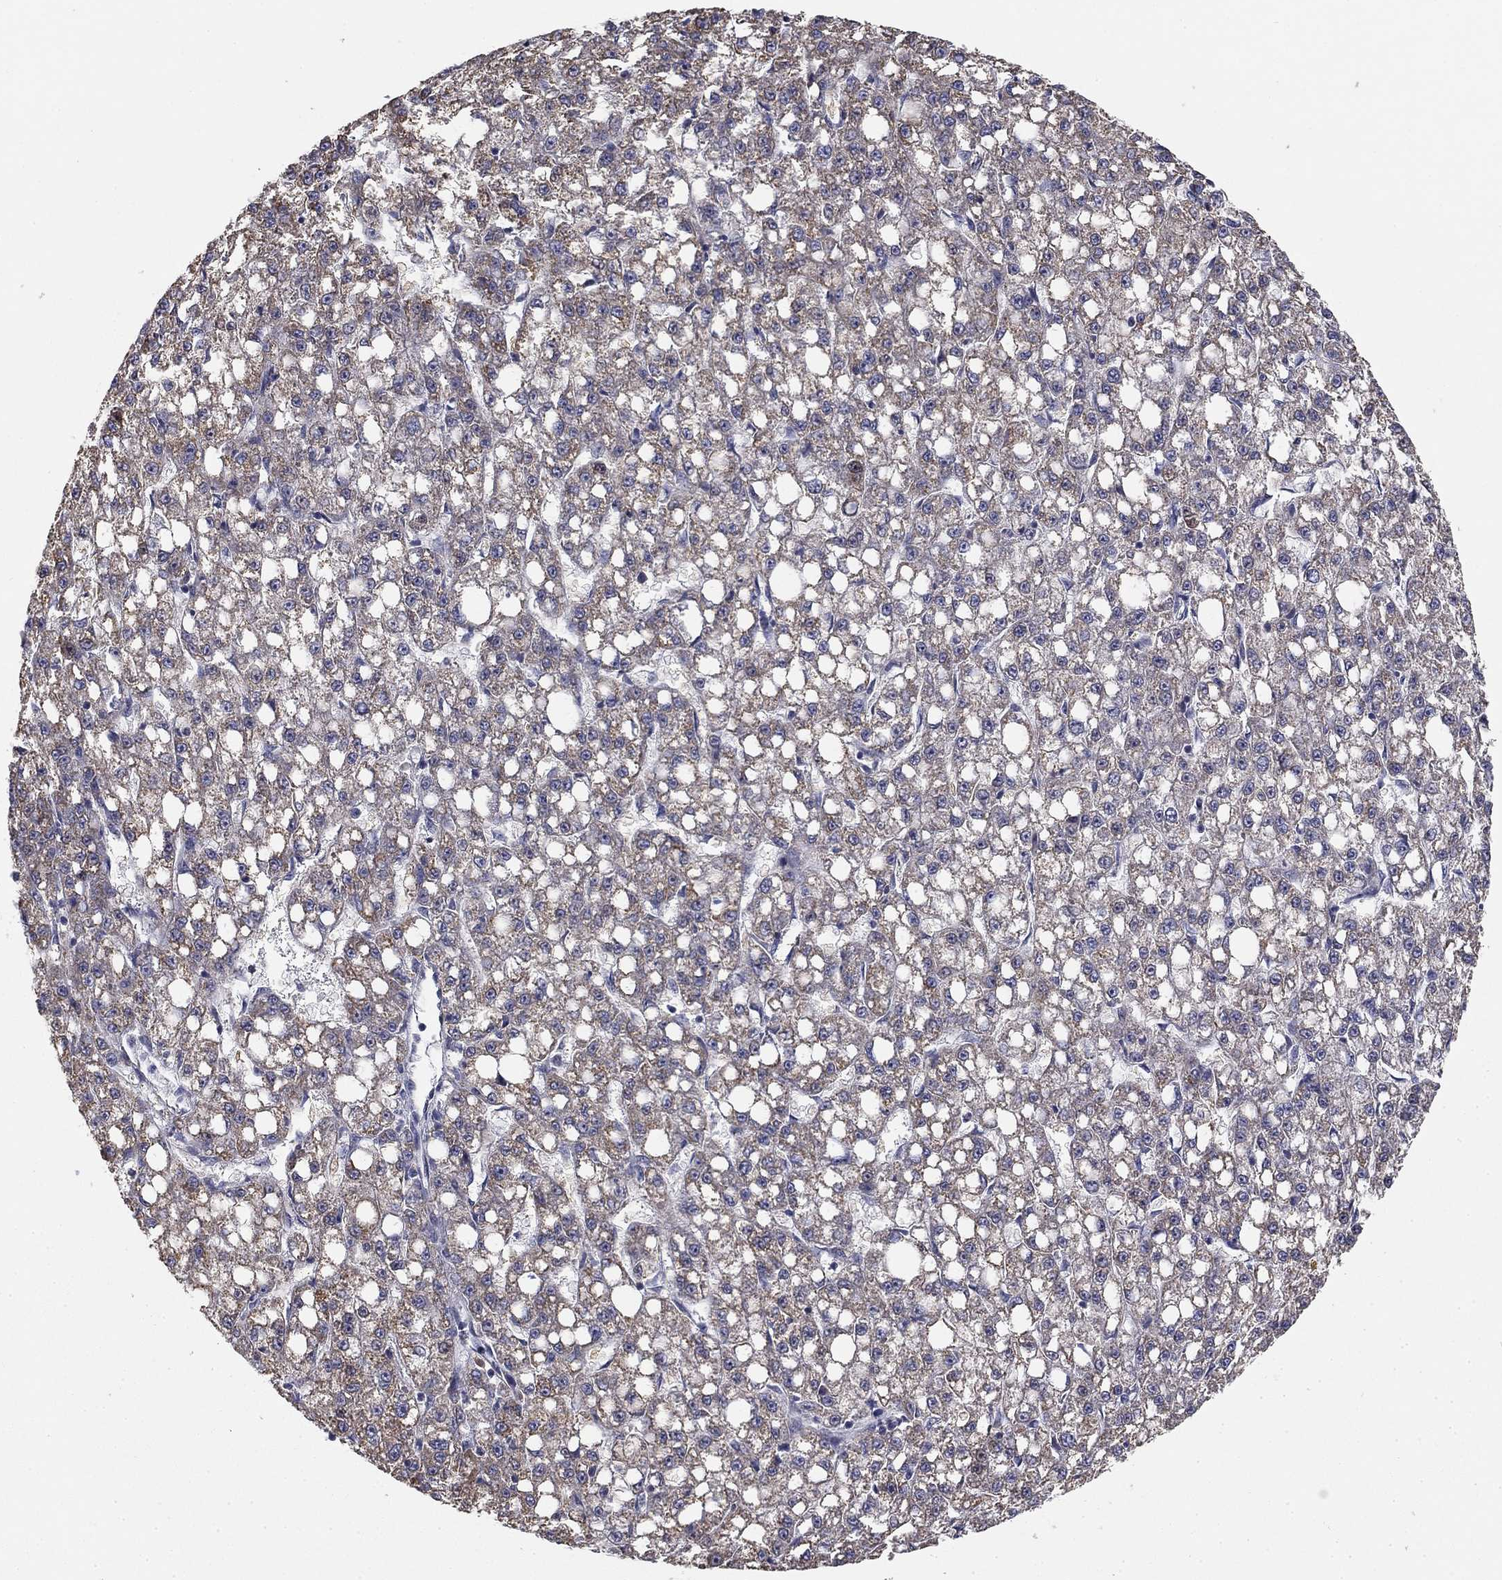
{"staining": {"intensity": "negative", "quantity": "none", "location": "none"}, "tissue": "liver cancer", "cell_type": "Tumor cells", "image_type": "cancer", "snomed": [{"axis": "morphology", "description": "Carcinoma, Hepatocellular, NOS"}, {"axis": "topography", "description": "Liver"}], "caption": "Tumor cells show no significant protein expression in liver cancer (hepatocellular carcinoma).", "gene": "SLC2A9", "patient": {"sex": "female", "age": 65}}